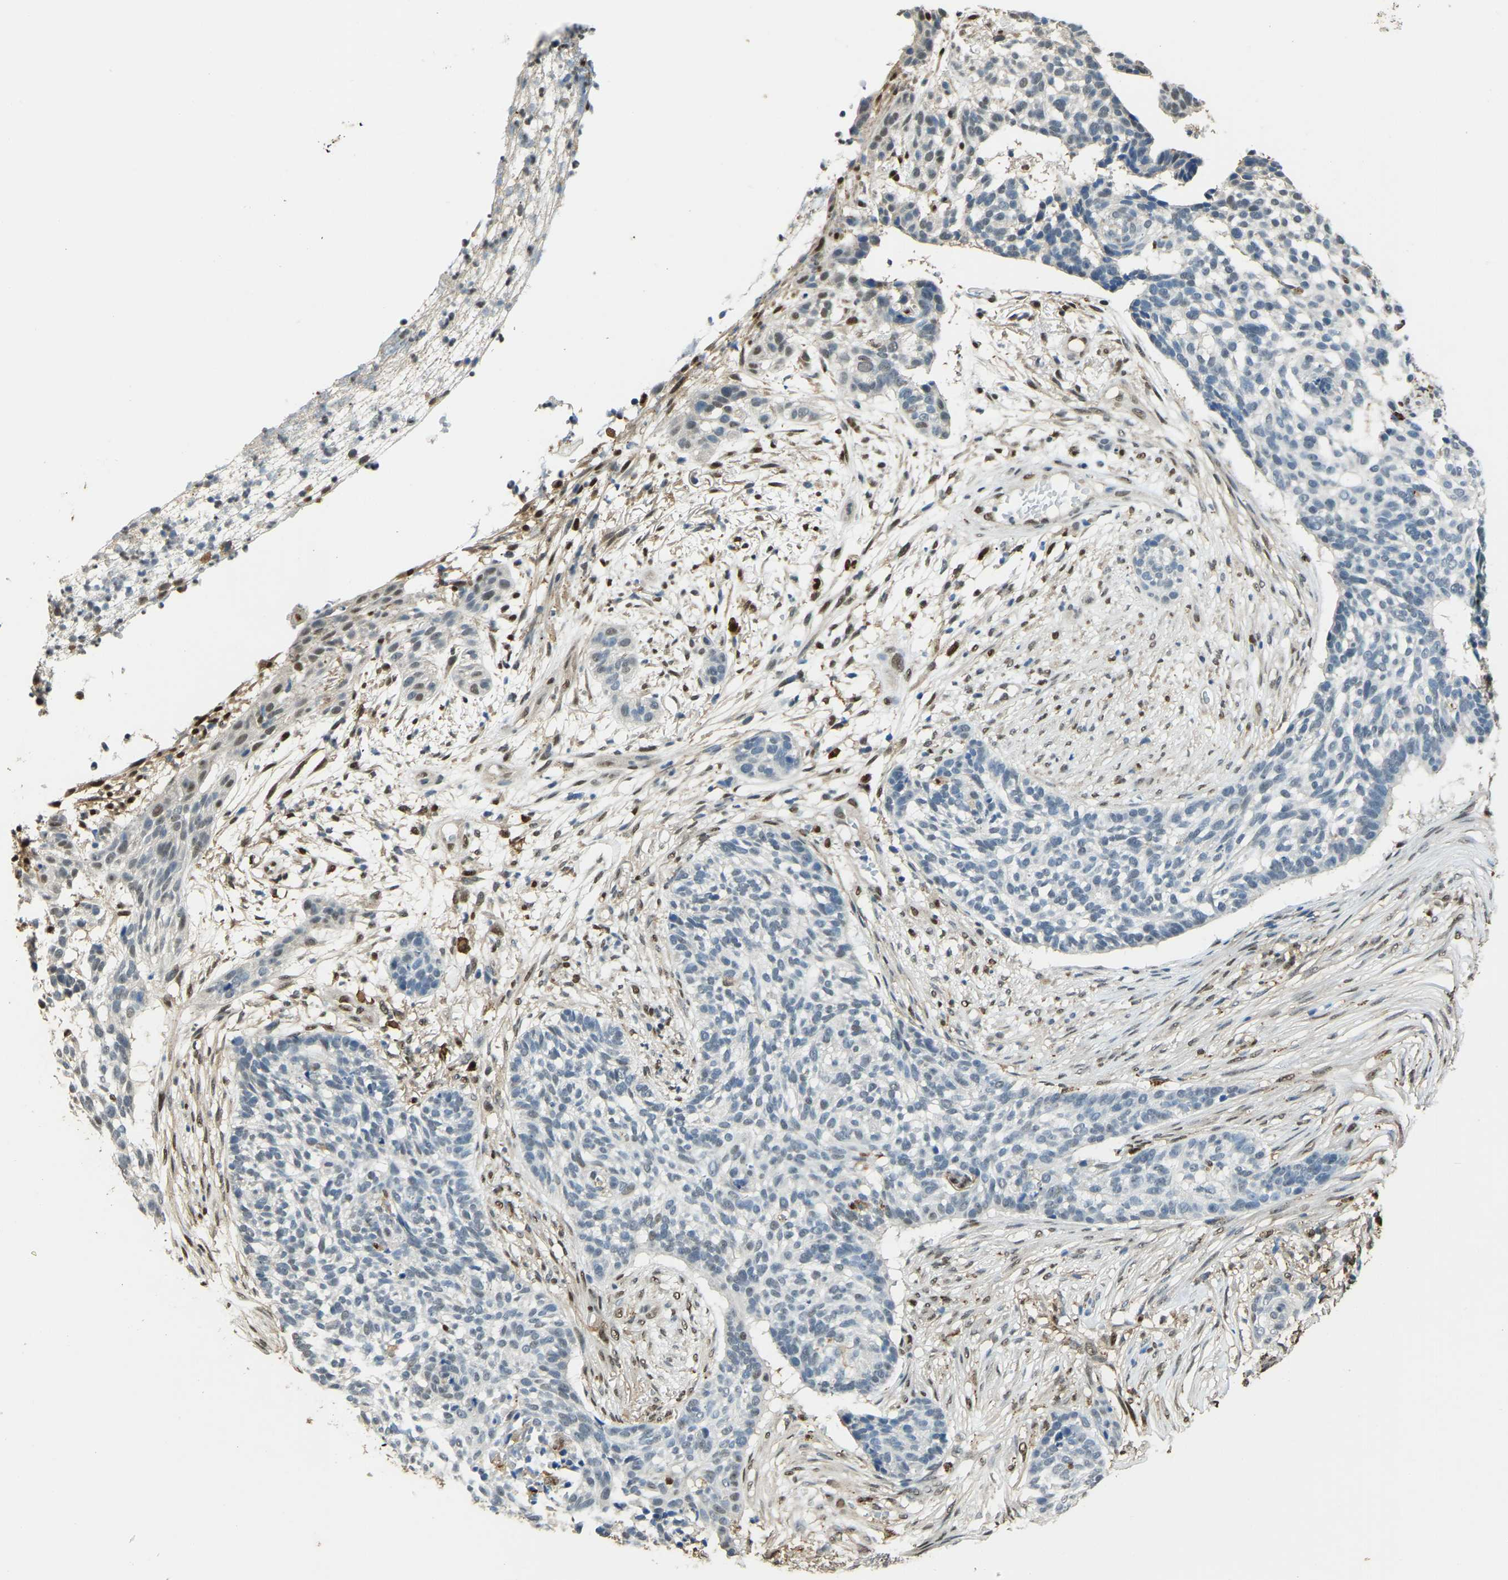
{"staining": {"intensity": "negative", "quantity": "none", "location": "none"}, "tissue": "skin cancer", "cell_type": "Tumor cells", "image_type": "cancer", "snomed": [{"axis": "morphology", "description": "Basal cell carcinoma"}, {"axis": "topography", "description": "Skin"}], "caption": "Immunohistochemistry (IHC) image of neoplastic tissue: human skin basal cell carcinoma stained with DAB (3,3'-diaminobenzidine) exhibits no significant protein expression in tumor cells. (DAB (3,3'-diaminobenzidine) immunohistochemistry with hematoxylin counter stain).", "gene": "NANS", "patient": {"sex": "male", "age": 85}}